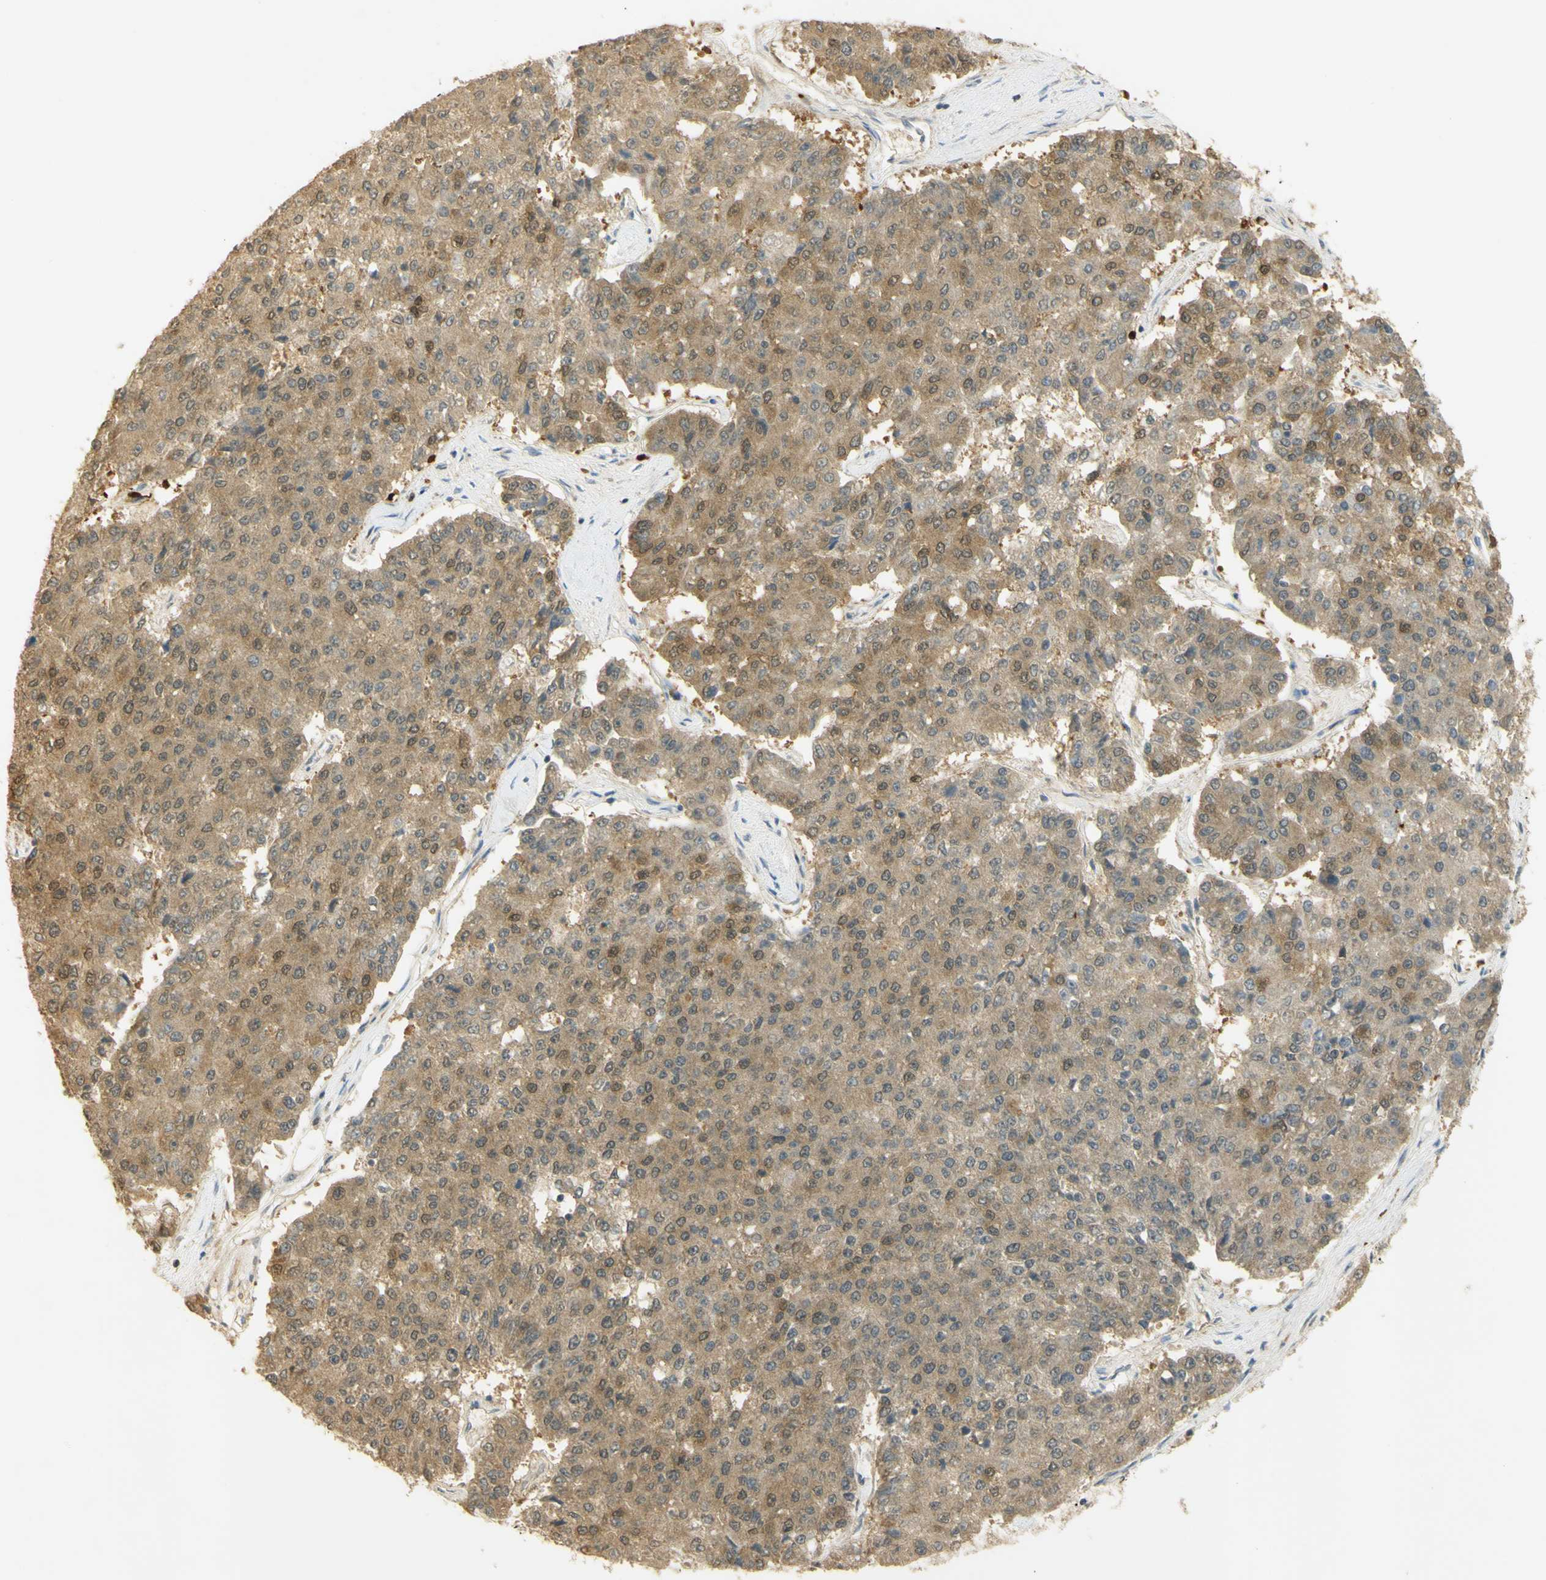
{"staining": {"intensity": "weak", "quantity": ">75%", "location": "cytoplasmic/membranous,nuclear"}, "tissue": "pancreatic cancer", "cell_type": "Tumor cells", "image_type": "cancer", "snomed": [{"axis": "morphology", "description": "Adenocarcinoma, NOS"}, {"axis": "topography", "description": "Pancreas"}], "caption": "DAB (3,3'-diaminobenzidine) immunohistochemical staining of human adenocarcinoma (pancreatic) reveals weak cytoplasmic/membranous and nuclear protein positivity in about >75% of tumor cells. (DAB = brown stain, brightfield microscopy at high magnification).", "gene": "PAK1", "patient": {"sex": "male", "age": 50}}